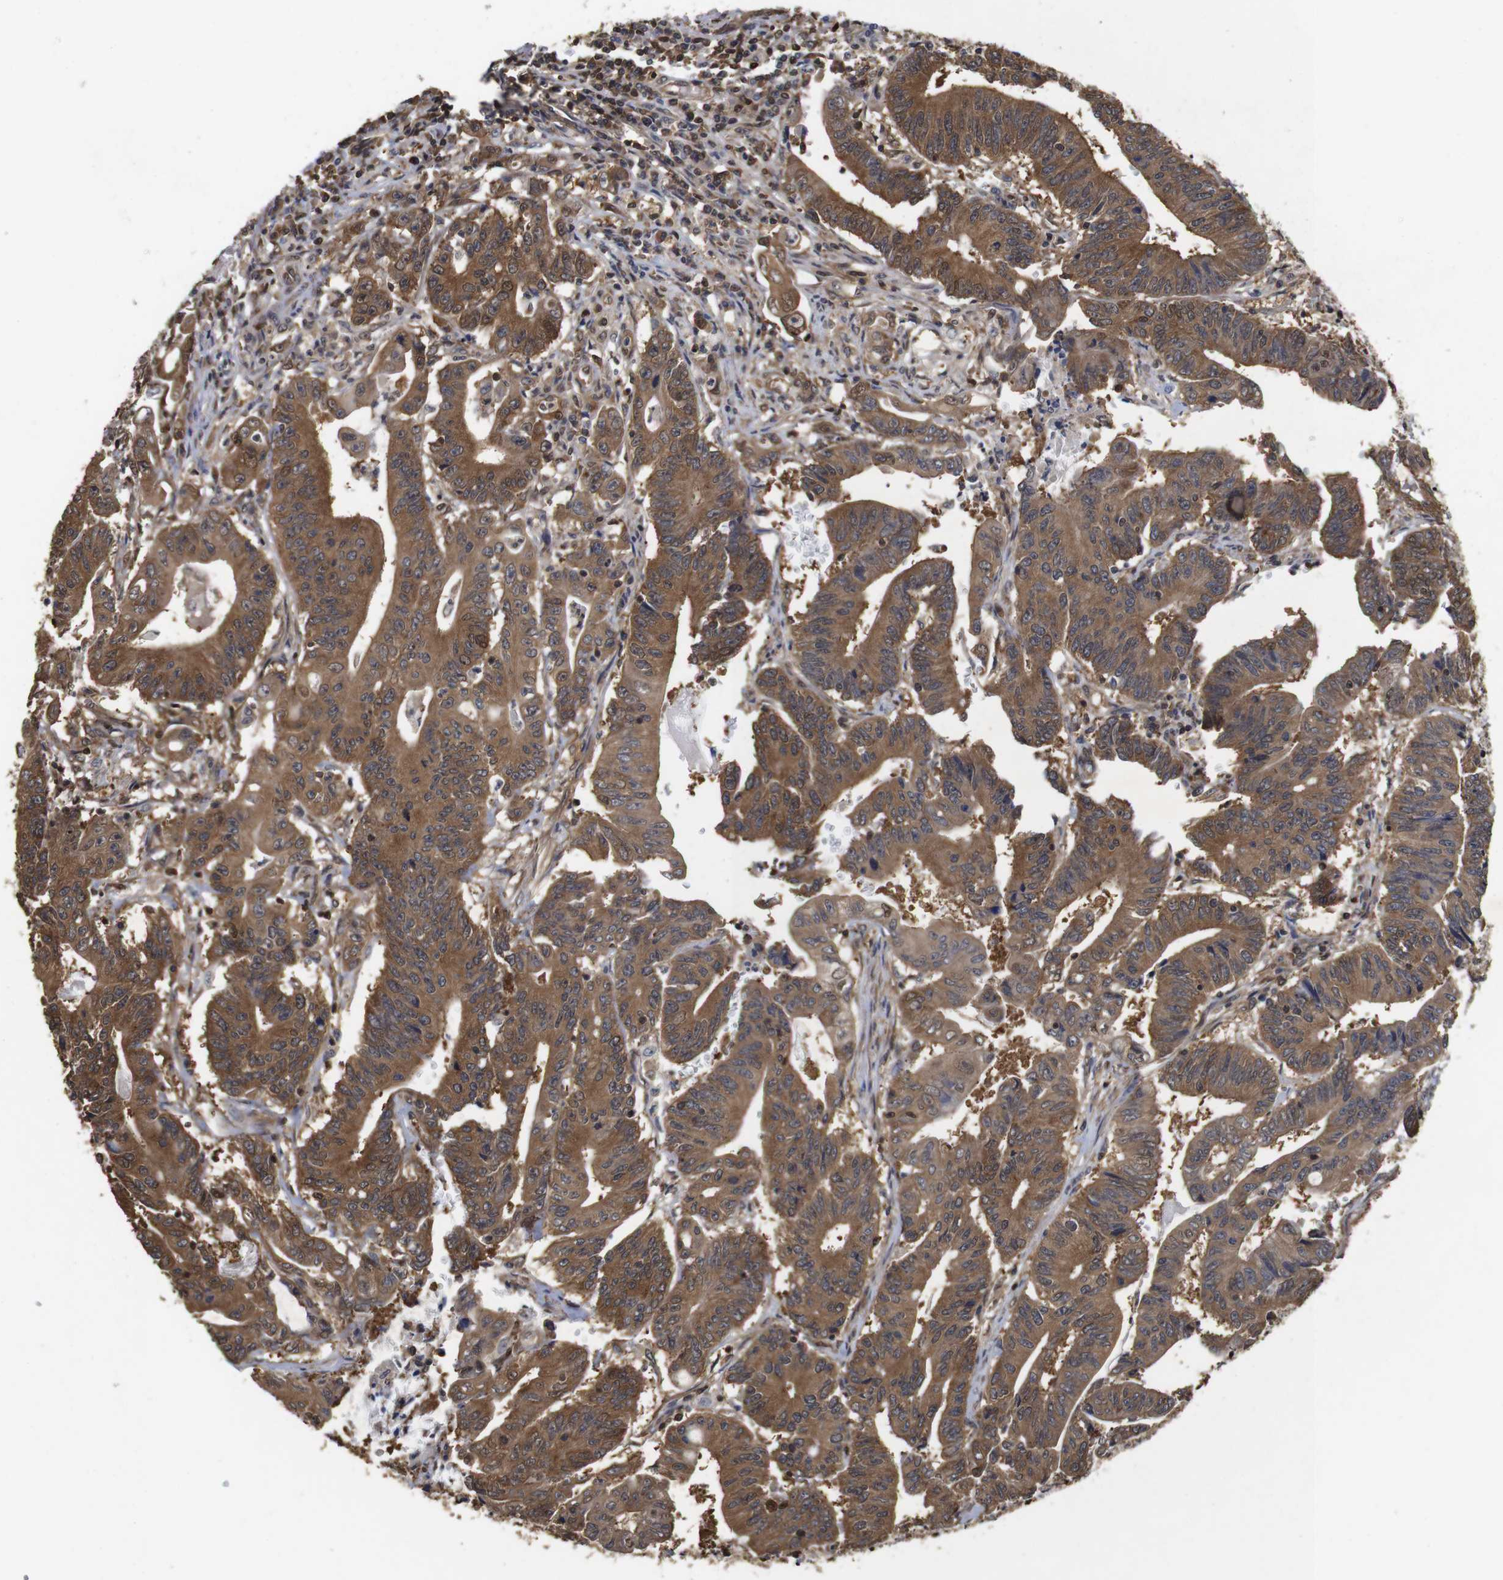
{"staining": {"intensity": "strong", "quantity": ">75%", "location": "cytoplasmic/membranous,nuclear"}, "tissue": "colorectal cancer", "cell_type": "Tumor cells", "image_type": "cancer", "snomed": [{"axis": "morphology", "description": "Adenocarcinoma, NOS"}, {"axis": "topography", "description": "Colon"}], "caption": "Colorectal cancer (adenocarcinoma) tissue reveals strong cytoplasmic/membranous and nuclear staining in about >75% of tumor cells, visualized by immunohistochemistry. (Stains: DAB in brown, nuclei in blue, Microscopy: brightfield microscopy at high magnification).", "gene": "SUMO3", "patient": {"sex": "male", "age": 45}}